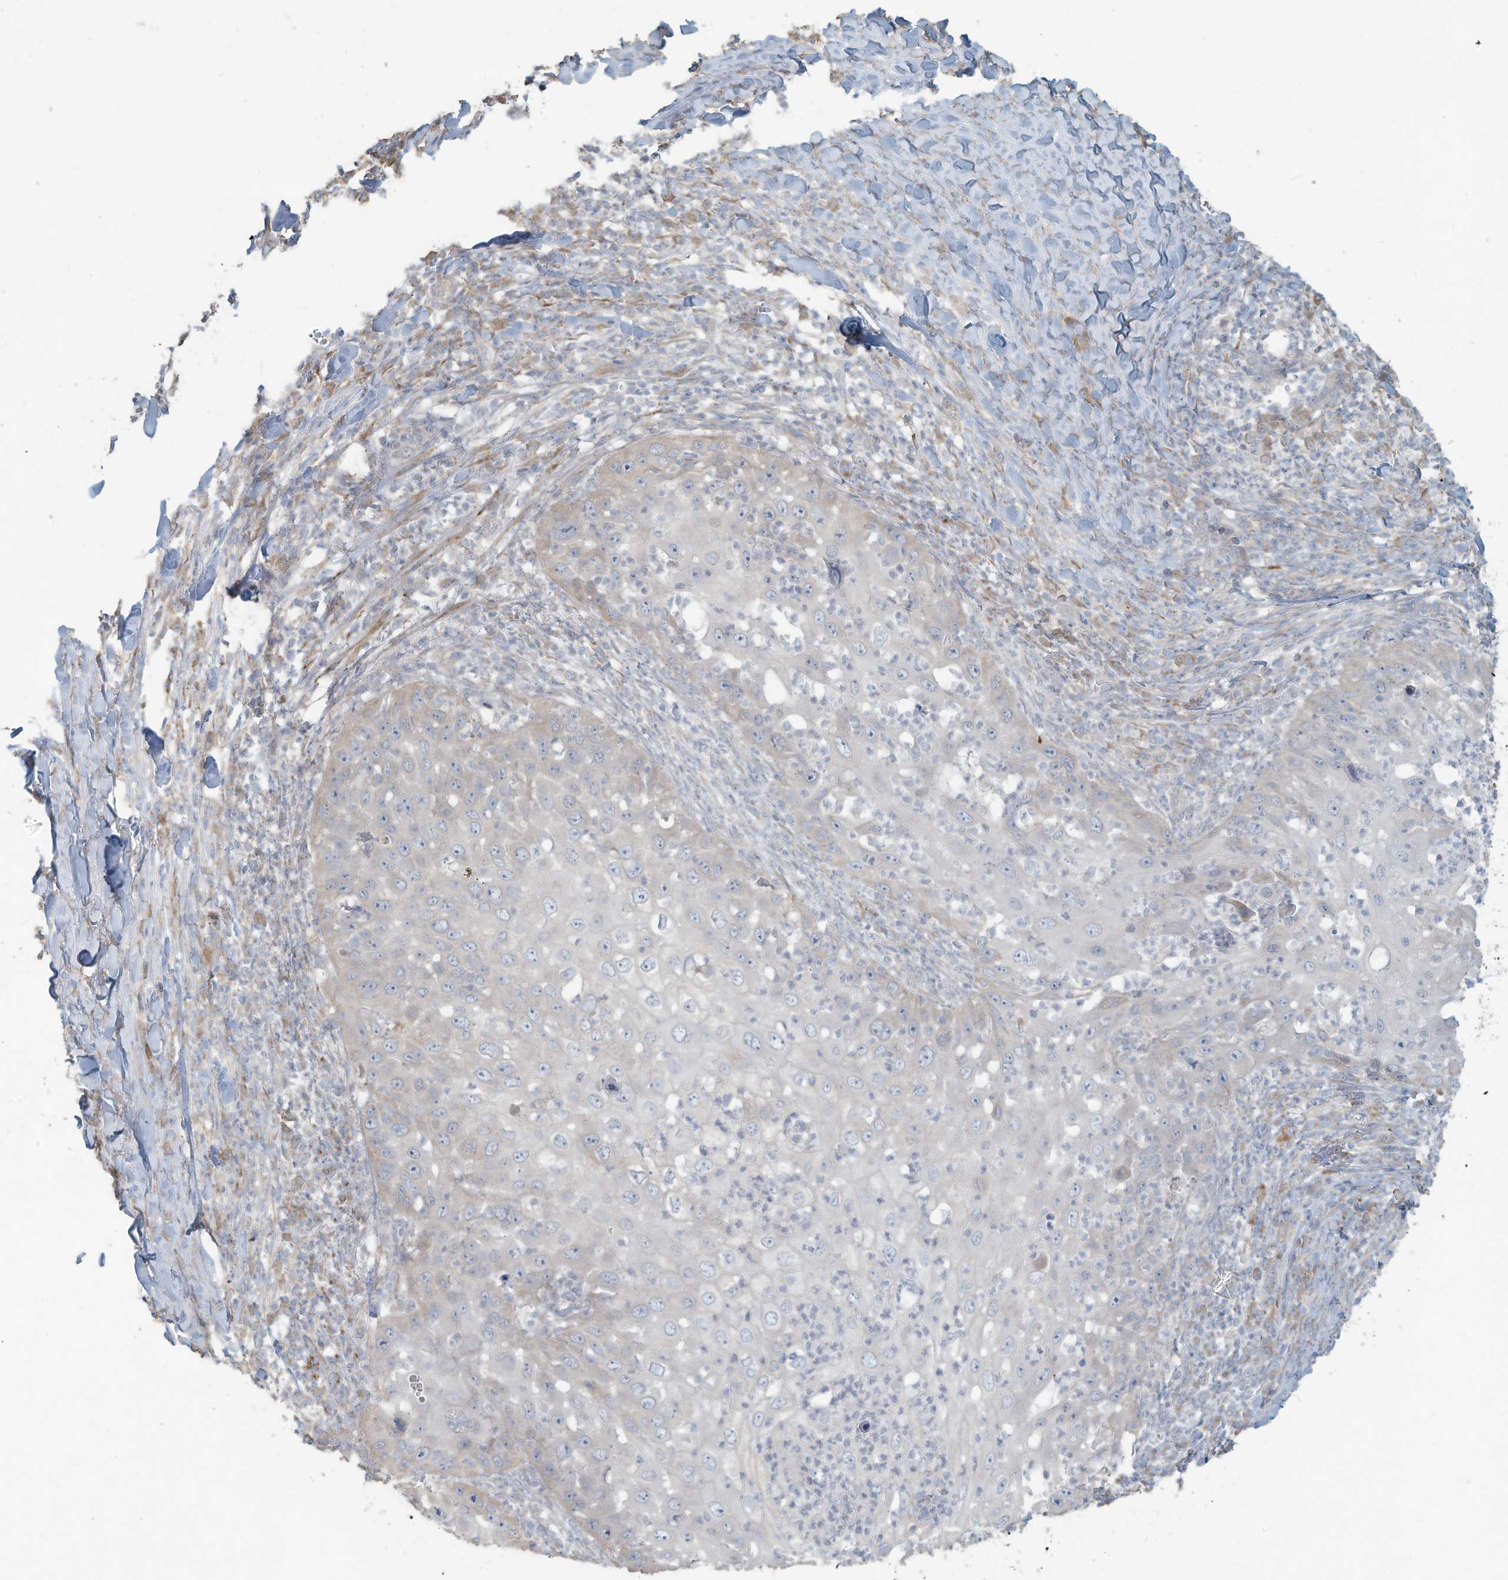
{"staining": {"intensity": "negative", "quantity": "none", "location": "none"}, "tissue": "skin cancer", "cell_type": "Tumor cells", "image_type": "cancer", "snomed": [{"axis": "morphology", "description": "Squamous cell carcinoma, NOS"}, {"axis": "topography", "description": "Skin"}], "caption": "The photomicrograph reveals no staining of tumor cells in skin squamous cell carcinoma.", "gene": "MAGIX", "patient": {"sex": "female", "age": 44}}